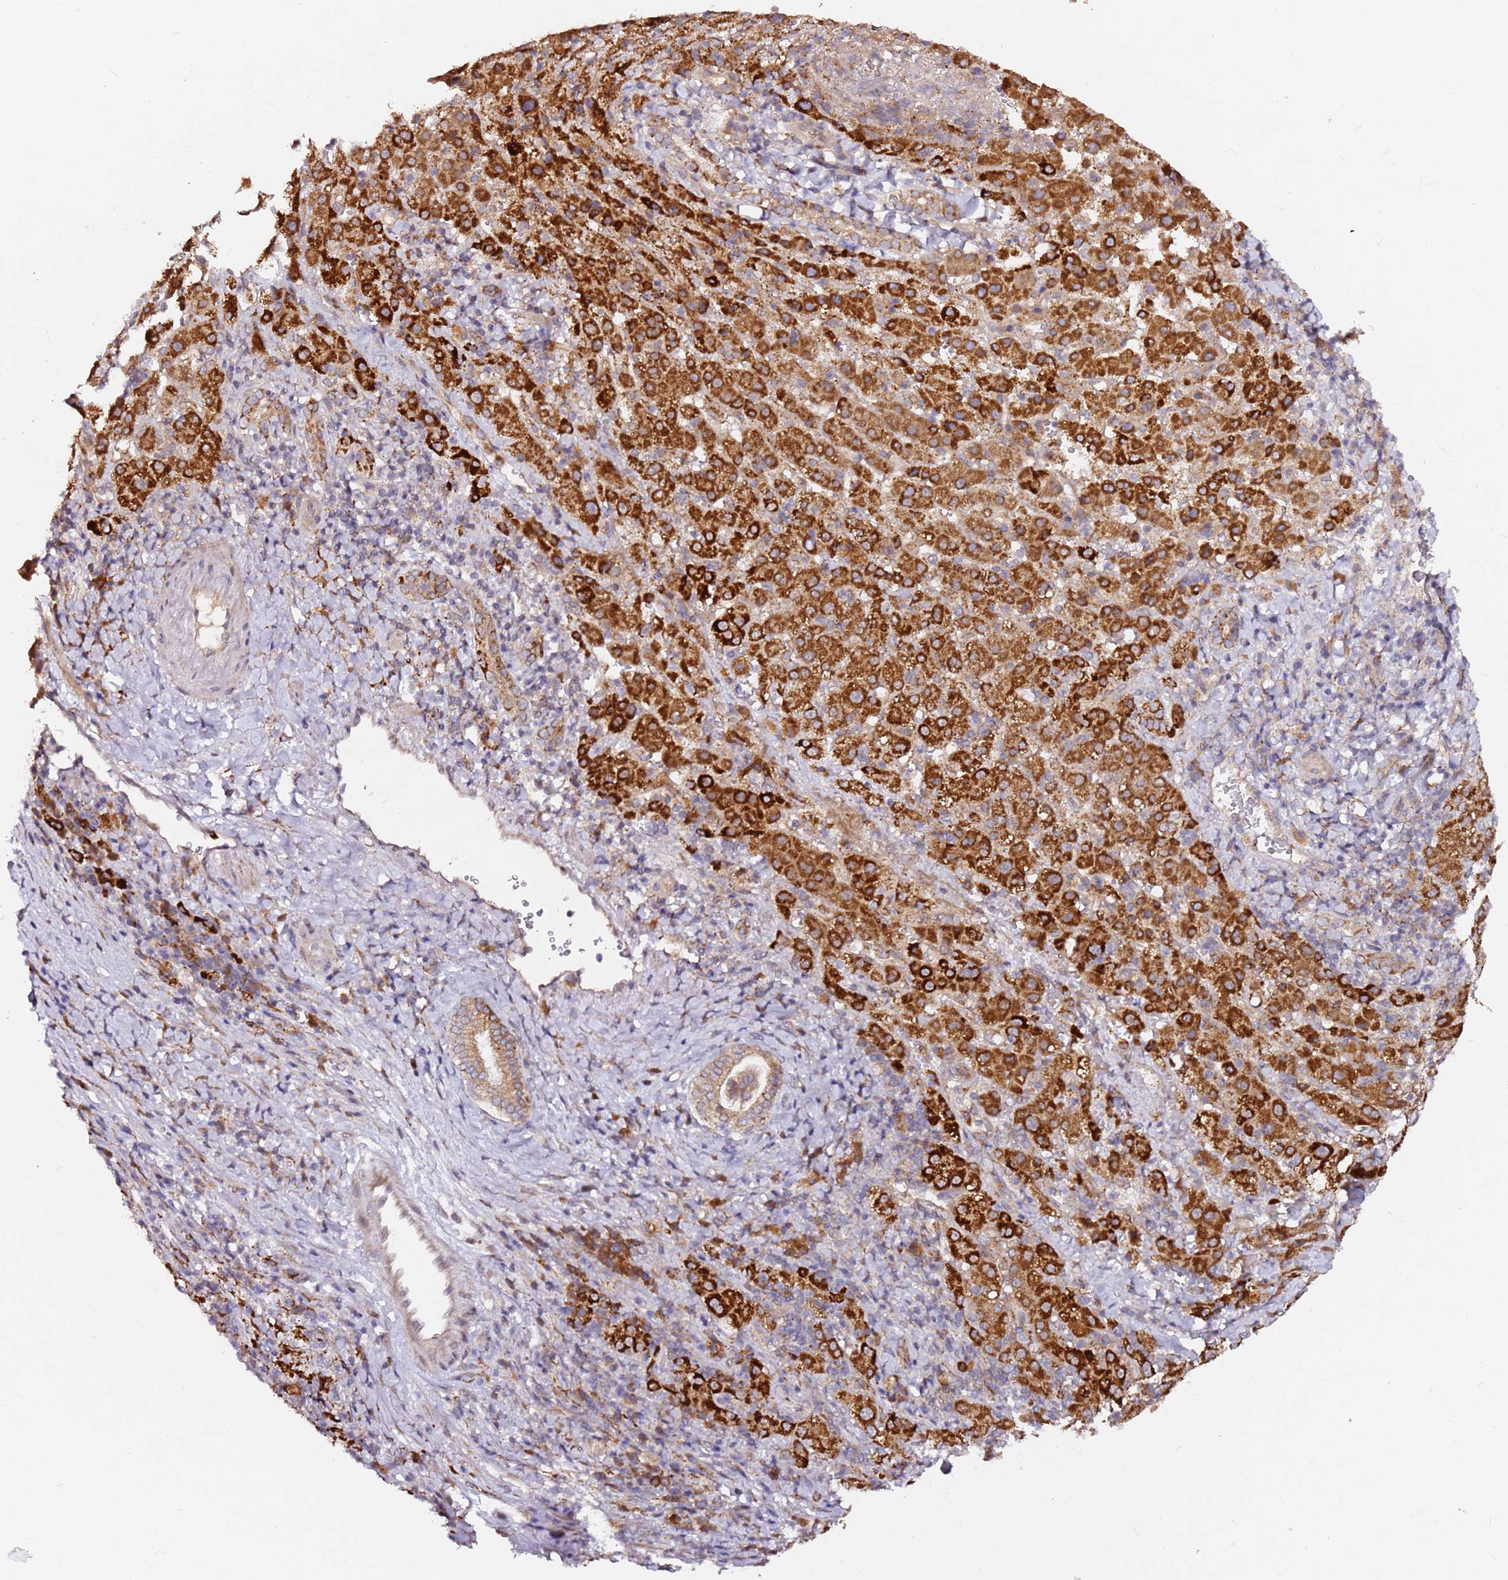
{"staining": {"intensity": "strong", "quantity": ">75%", "location": "cytoplasmic/membranous"}, "tissue": "liver cancer", "cell_type": "Tumor cells", "image_type": "cancer", "snomed": [{"axis": "morphology", "description": "Carcinoma, Hepatocellular, NOS"}, {"axis": "topography", "description": "Liver"}], "caption": "Strong cytoplasmic/membranous protein staining is identified in approximately >75% of tumor cells in hepatocellular carcinoma (liver).", "gene": "ALG11", "patient": {"sex": "female", "age": 58}}